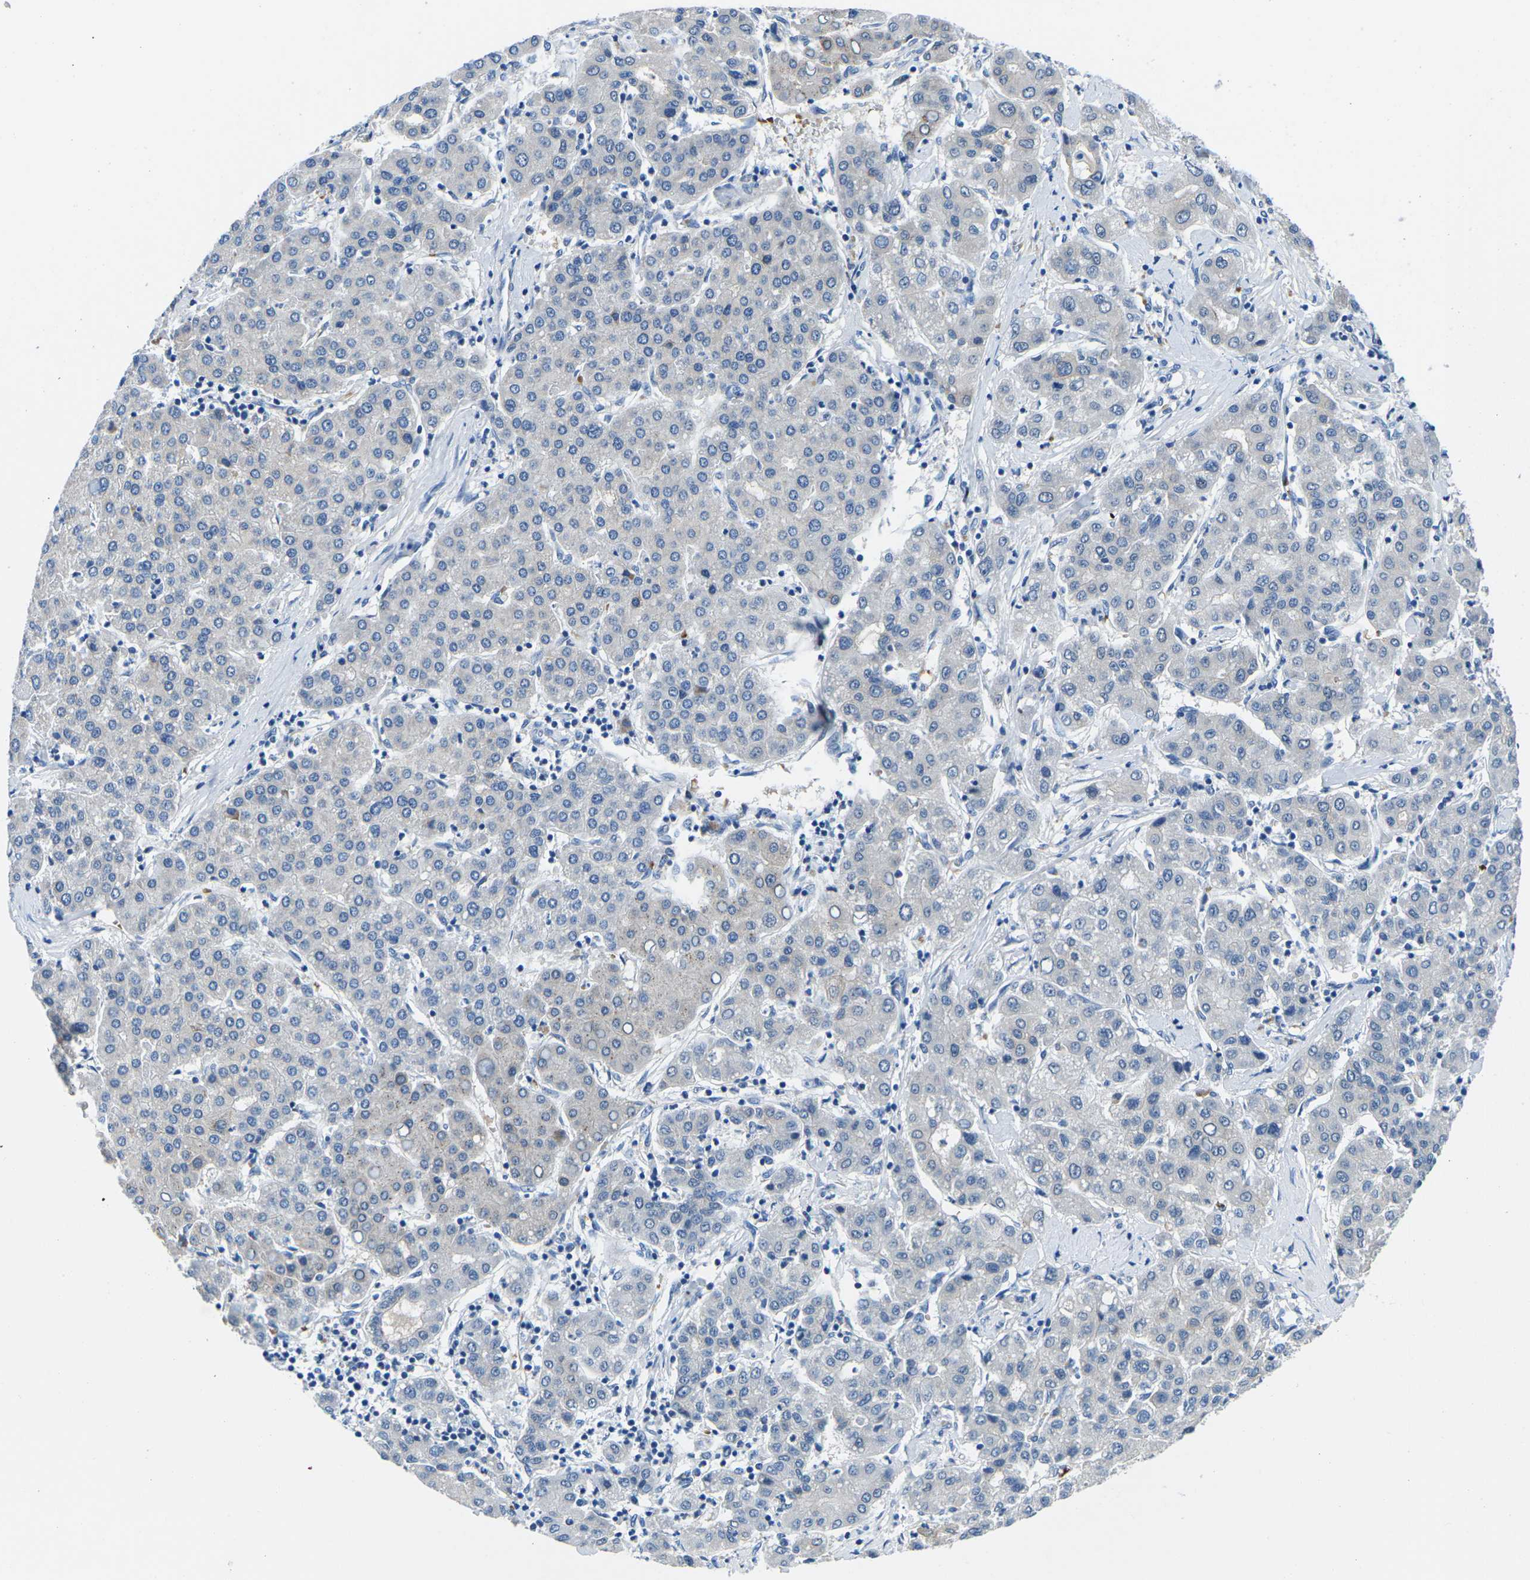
{"staining": {"intensity": "negative", "quantity": "none", "location": "none"}, "tissue": "liver cancer", "cell_type": "Tumor cells", "image_type": "cancer", "snomed": [{"axis": "morphology", "description": "Carcinoma, Hepatocellular, NOS"}, {"axis": "topography", "description": "Liver"}], "caption": "This is an immunohistochemistry (IHC) photomicrograph of human liver cancer (hepatocellular carcinoma). There is no positivity in tumor cells.", "gene": "TM6SF1", "patient": {"sex": "male", "age": 65}}